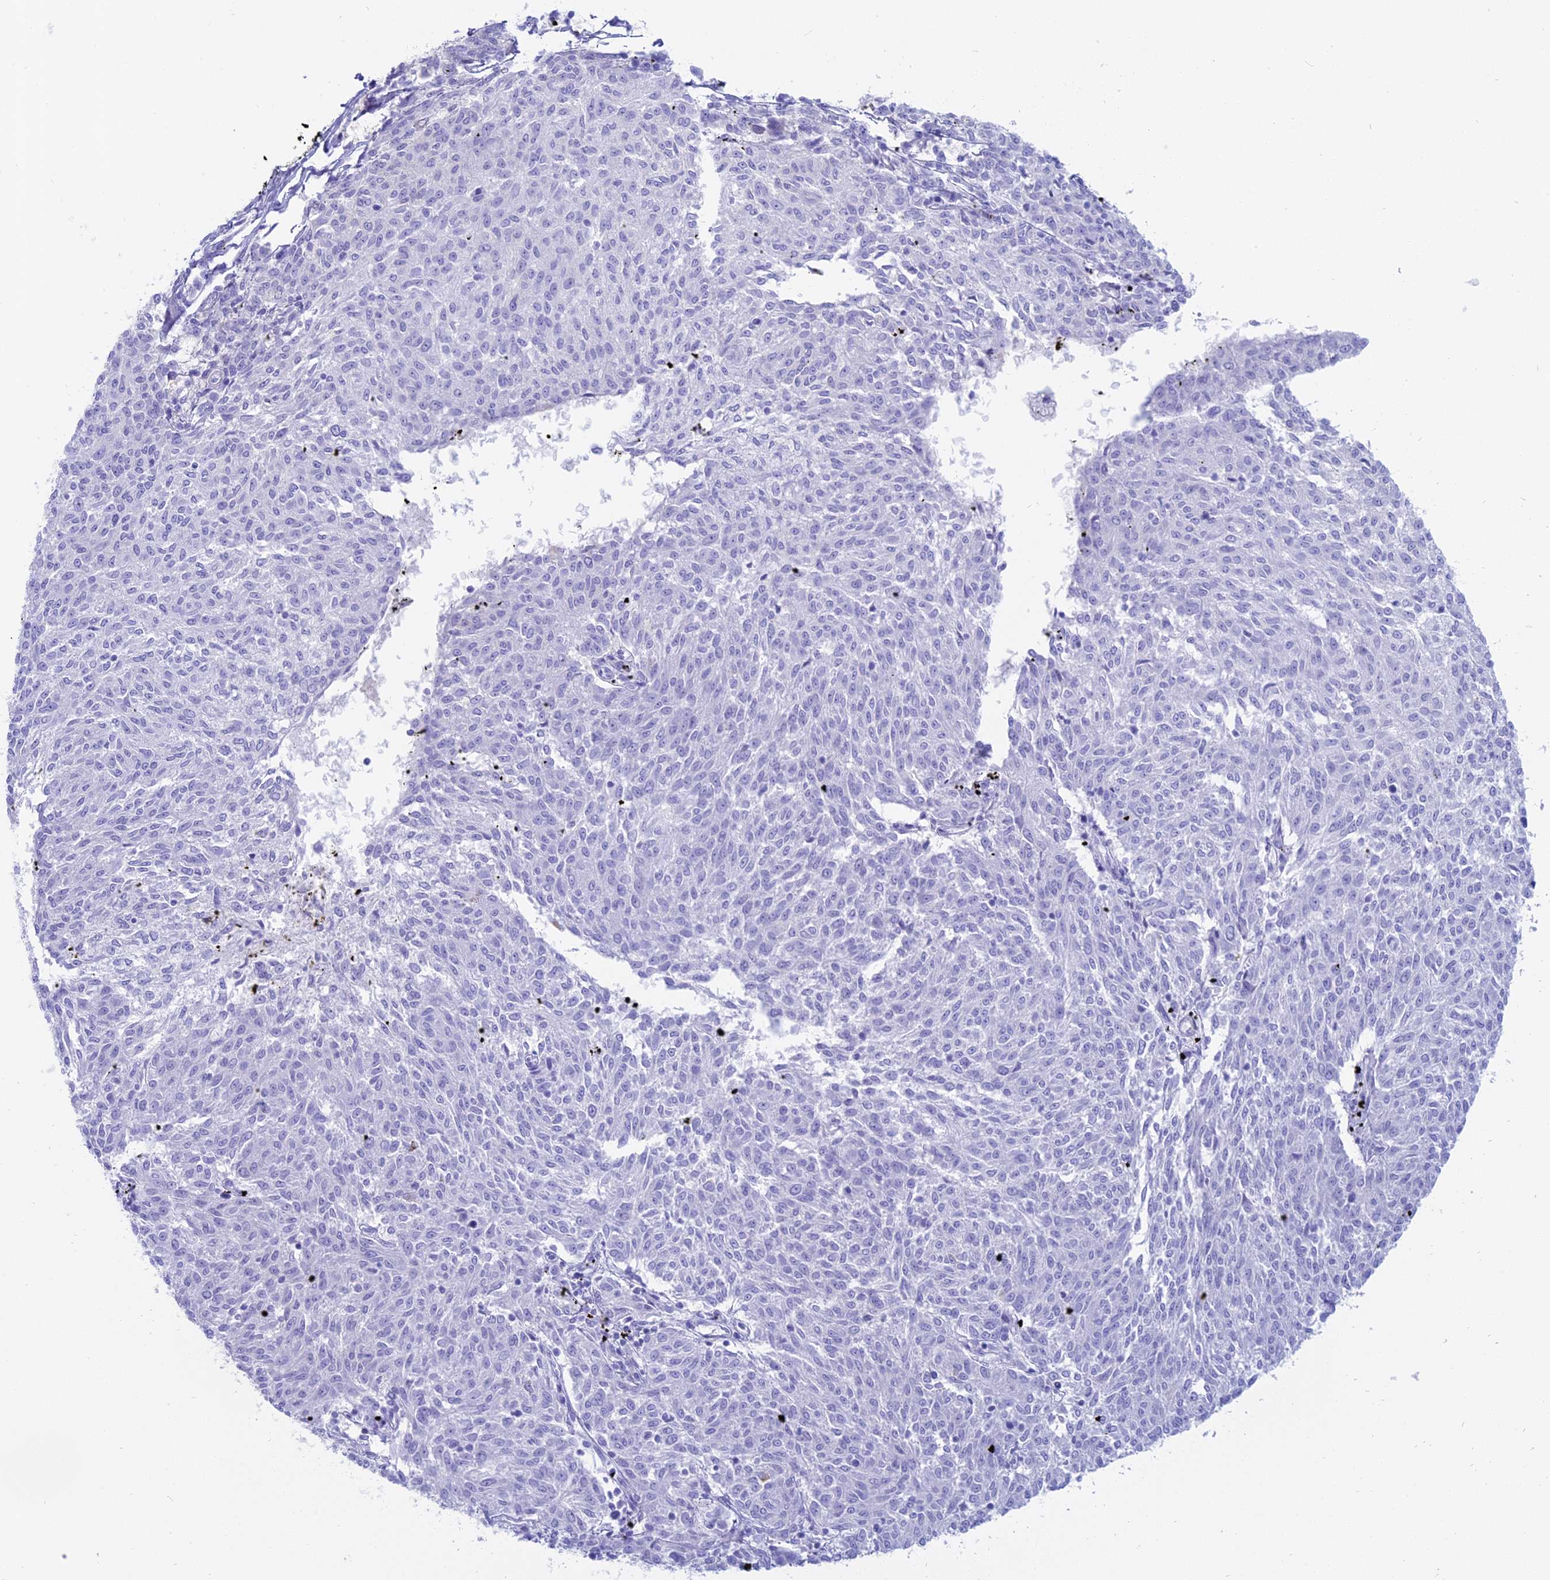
{"staining": {"intensity": "negative", "quantity": "none", "location": "none"}, "tissue": "melanoma", "cell_type": "Tumor cells", "image_type": "cancer", "snomed": [{"axis": "morphology", "description": "Malignant melanoma, NOS"}, {"axis": "topography", "description": "Skin"}], "caption": "Melanoma stained for a protein using IHC shows no expression tumor cells.", "gene": "OR2AE1", "patient": {"sex": "female", "age": 72}}